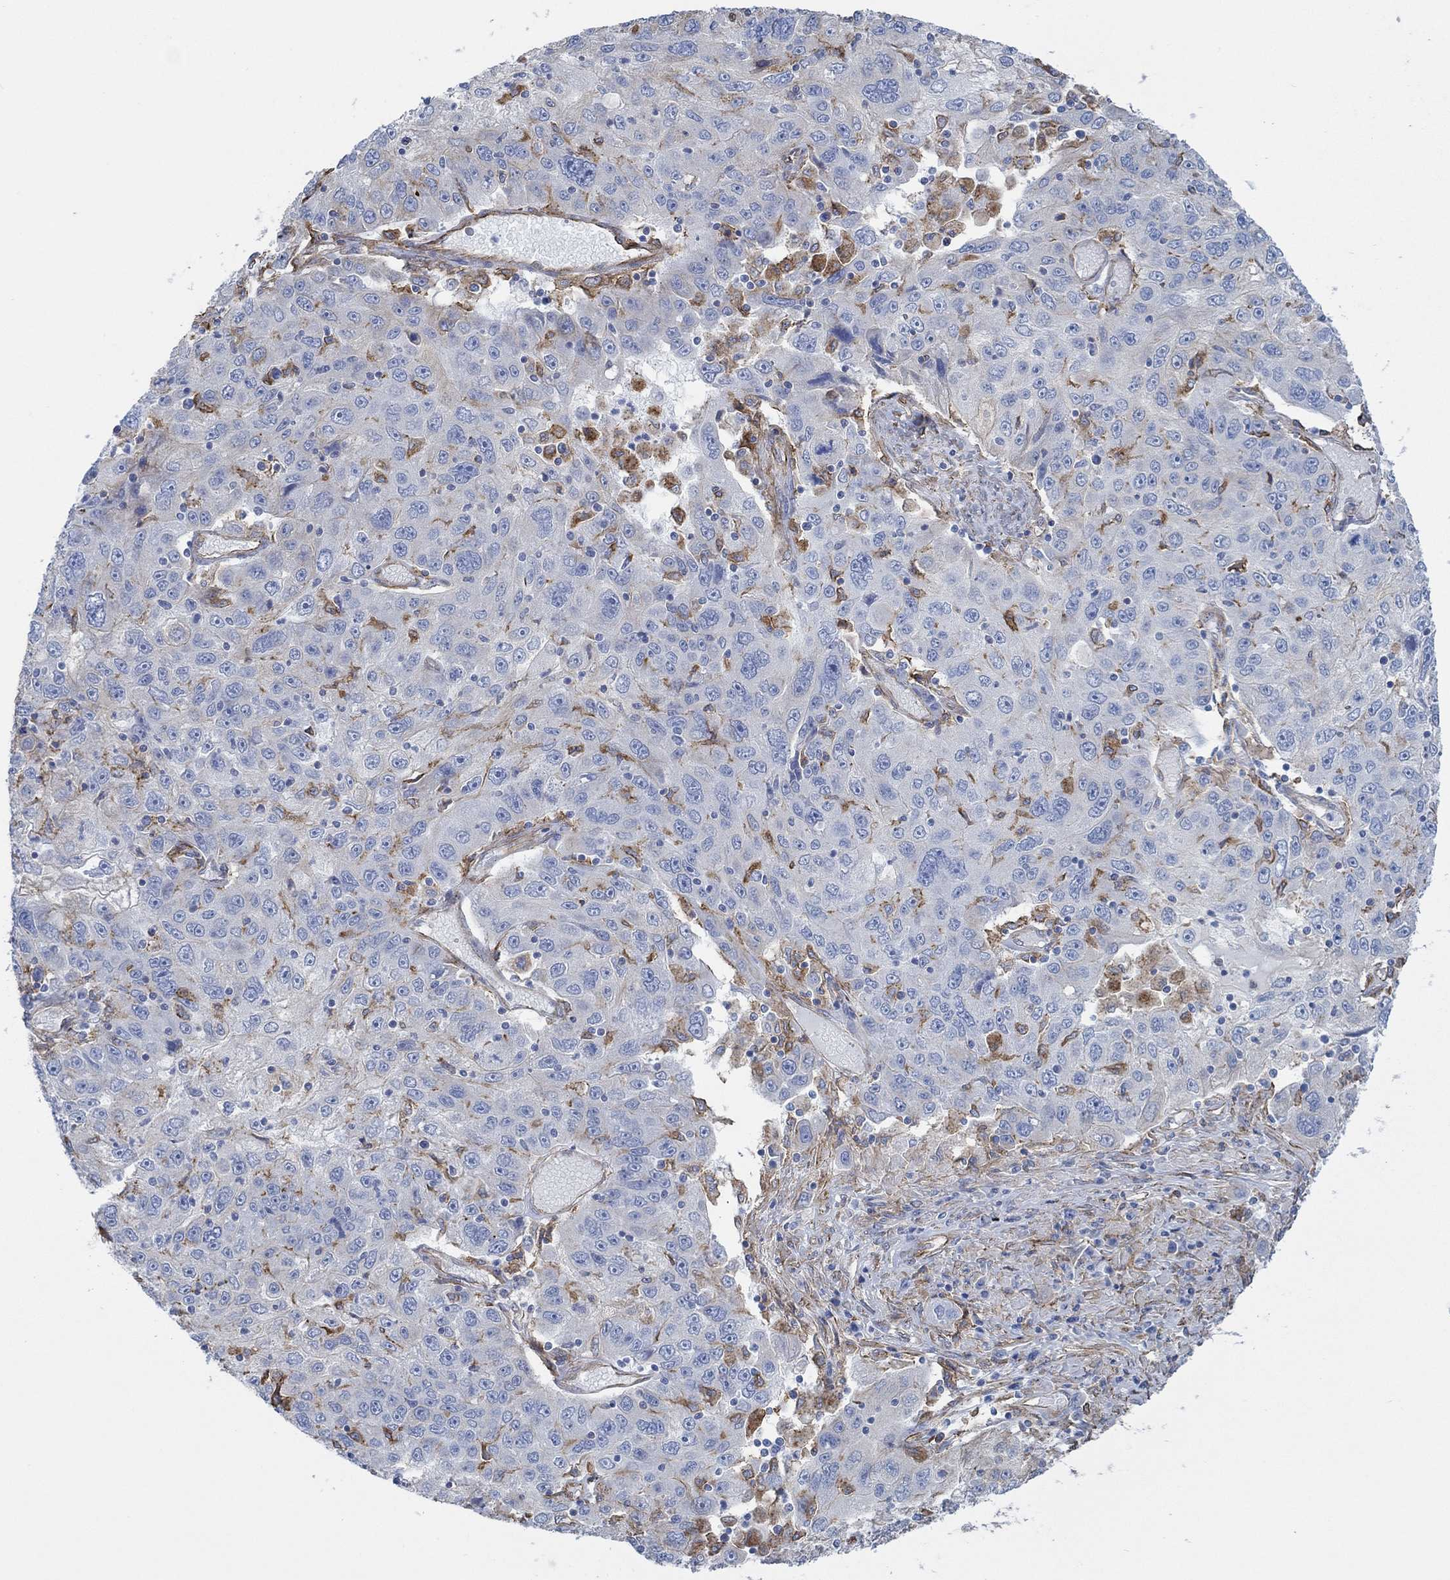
{"staining": {"intensity": "moderate", "quantity": "<25%", "location": "cytoplasmic/membranous"}, "tissue": "stomach cancer", "cell_type": "Tumor cells", "image_type": "cancer", "snomed": [{"axis": "morphology", "description": "Adenocarcinoma, NOS"}, {"axis": "topography", "description": "Stomach"}], "caption": "A high-resolution image shows IHC staining of adenocarcinoma (stomach), which demonstrates moderate cytoplasmic/membranous positivity in about <25% of tumor cells. (DAB IHC, brown staining for protein, blue staining for nuclei).", "gene": "STC2", "patient": {"sex": "male", "age": 56}}